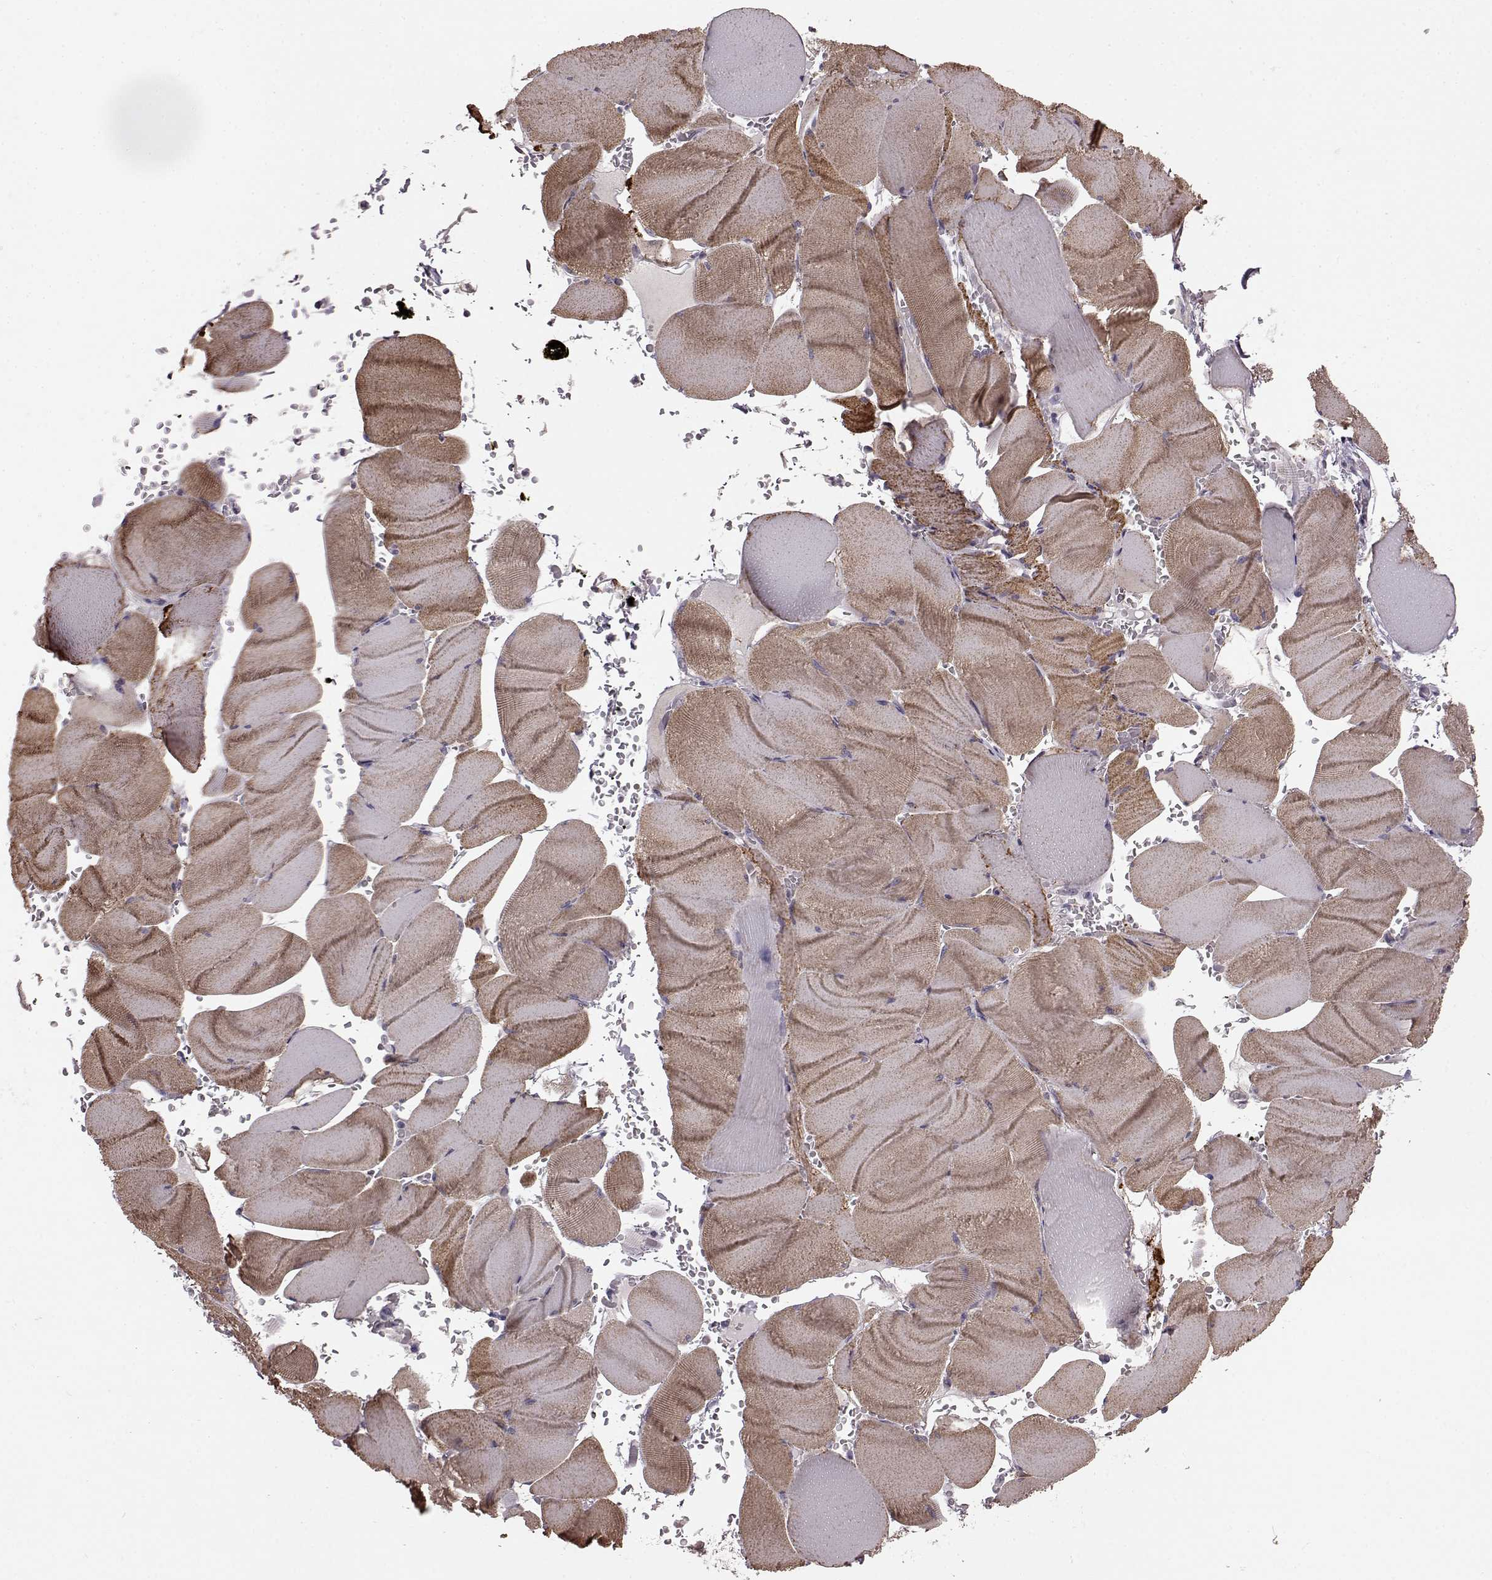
{"staining": {"intensity": "weak", "quantity": "25%-75%", "location": "cytoplasmic/membranous"}, "tissue": "skeletal muscle", "cell_type": "Myocytes", "image_type": "normal", "snomed": [{"axis": "morphology", "description": "Normal tissue, NOS"}, {"axis": "topography", "description": "Skeletal muscle"}], "caption": "Weak cytoplasmic/membranous expression is identified in about 25%-75% of myocytes in unremarkable skeletal muscle. (DAB (3,3'-diaminobenzidine) IHC with brightfield microscopy, high magnification).", "gene": "GRK1", "patient": {"sex": "male", "age": 56}}